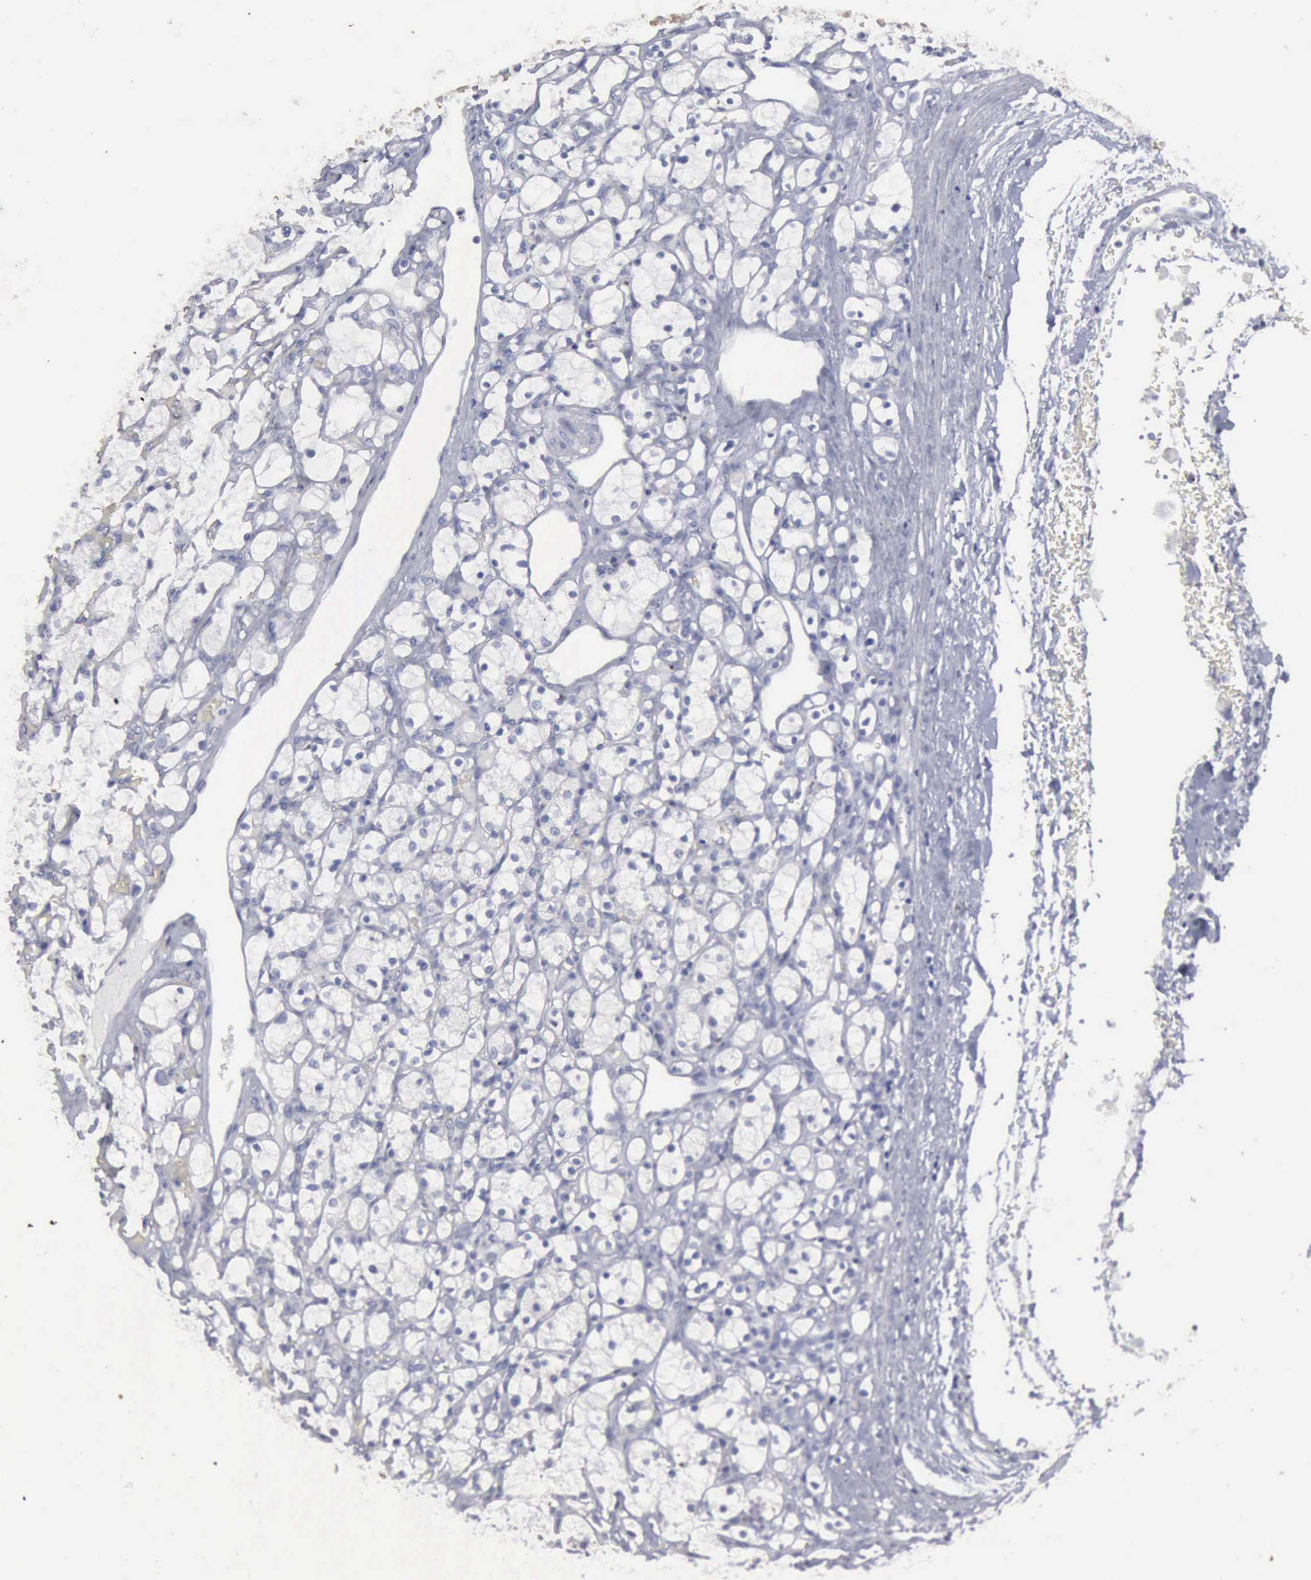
{"staining": {"intensity": "negative", "quantity": "none", "location": "none"}, "tissue": "renal cancer", "cell_type": "Tumor cells", "image_type": "cancer", "snomed": [{"axis": "morphology", "description": "Adenocarcinoma, NOS"}, {"axis": "topography", "description": "Kidney"}], "caption": "This image is of adenocarcinoma (renal) stained with immunohistochemistry (IHC) to label a protein in brown with the nuclei are counter-stained blue. There is no staining in tumor cells. The staining is performed using DAB (3,3'-diaminobenzidine) brown chromogen with nuclei counter-stained in using hematoxylin.", "gene": "KIAA0586", "patient": {"sex": "female", "age": 83}}